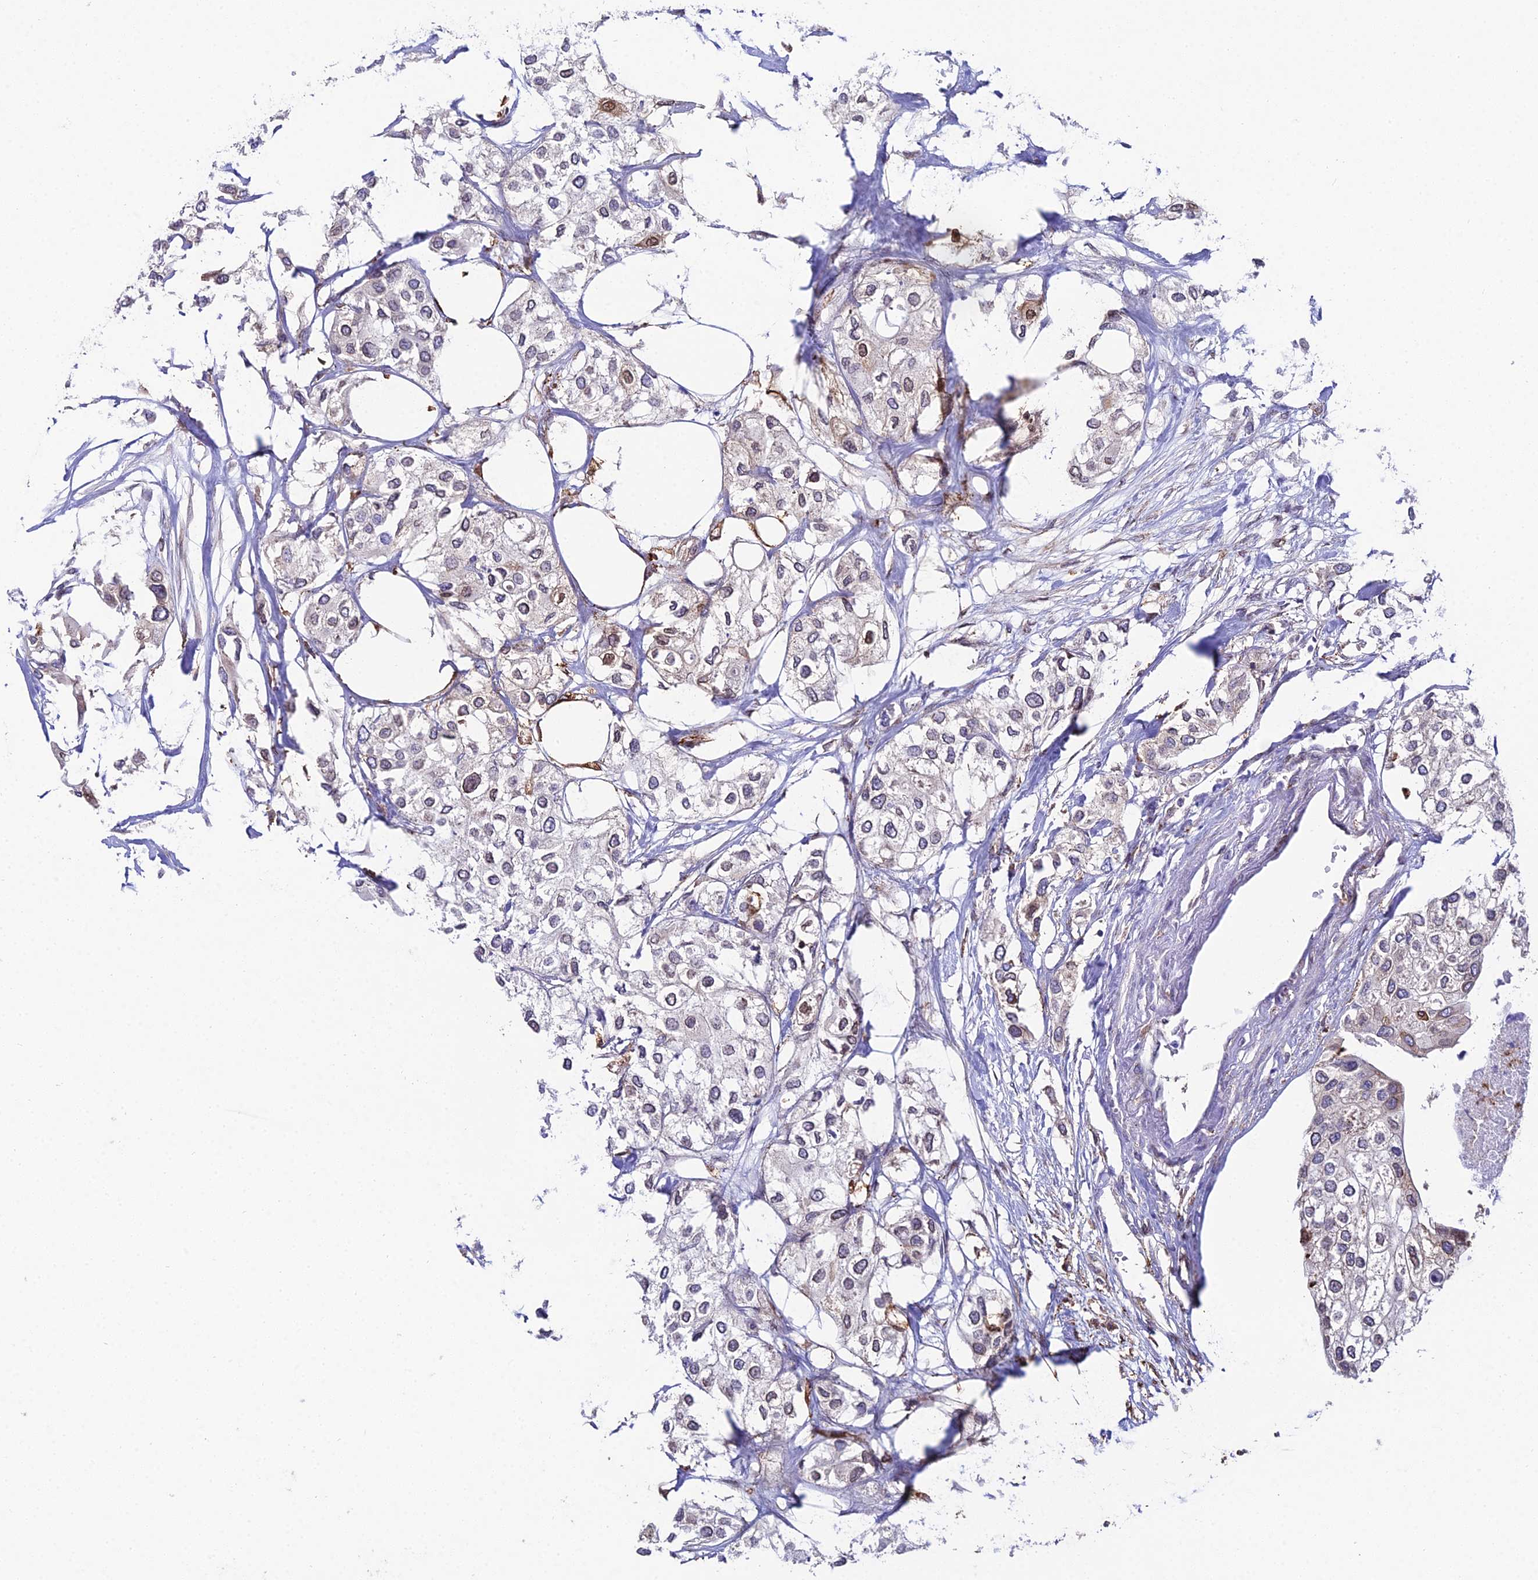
{"staining": {"intensity": "moderate", "quantity": "<25%", "location": "cytoplasmic/membranous,nuclear"}, "tissue": "urothelial cancer", "cell_type": "Tumor cells", "image_type": "cancer", "snomed": [{"axis": "morphology", "description": "Urothelial carcinoma, High grade"}, {"axis": "topography", "description": "Urinary bladder"}], "caption": "Protein positivity by immunohistochemistry shows moderate cytoplasmic/membranous and nuclear positivity in approximately <25% of tumor cells in urothelial cancer. (DAB IHC with brightfield microscopy, high magnification).", "gene": "DDX19A", "patient": {"sex": "male", "age": 64}}